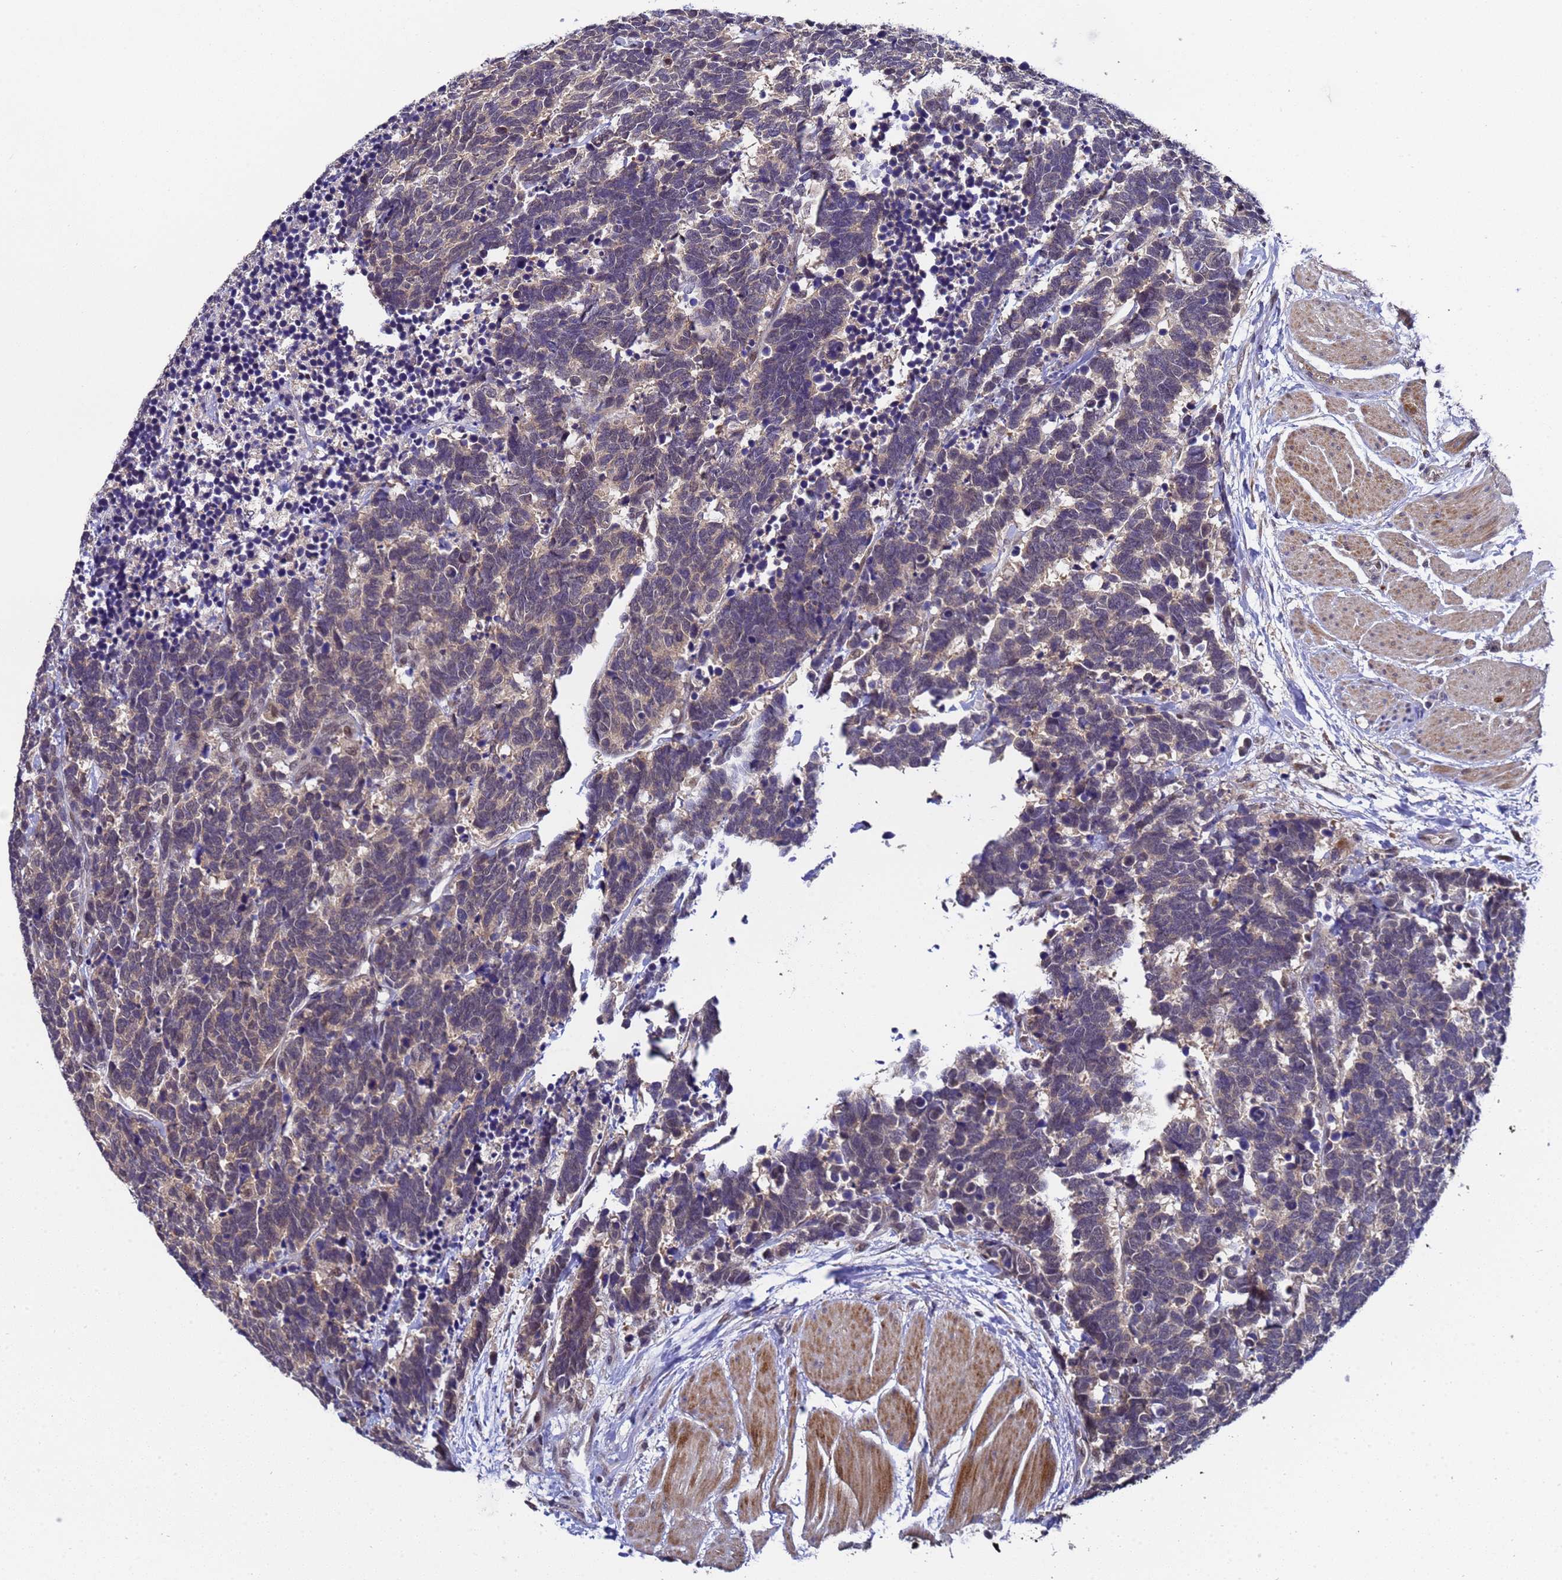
{"staining": {"intensity": "weak", "quantity": ">75%", "location": "cytoplasmic/membranous"}, "tissue": "carcinoid", "cell_type": "Tumor cells", "image_type": "cancer", "snomed": [{"axis": "morphology", "description": "Carcinoma, NOS"}, {"axis": "morphology", "description": "Carcinoid, malignant, NOS"}, {"axis": "topography", "description": "Urinary bladder"}], "caption": "Immunohistochemistry of human carcinoid (malignant) shows low levels of weak cytoplasmic/membranous positivity in about >75% of tumor cells.", "gene": "ANAPC13", "patient": {"sex": "male", "age": 57}}